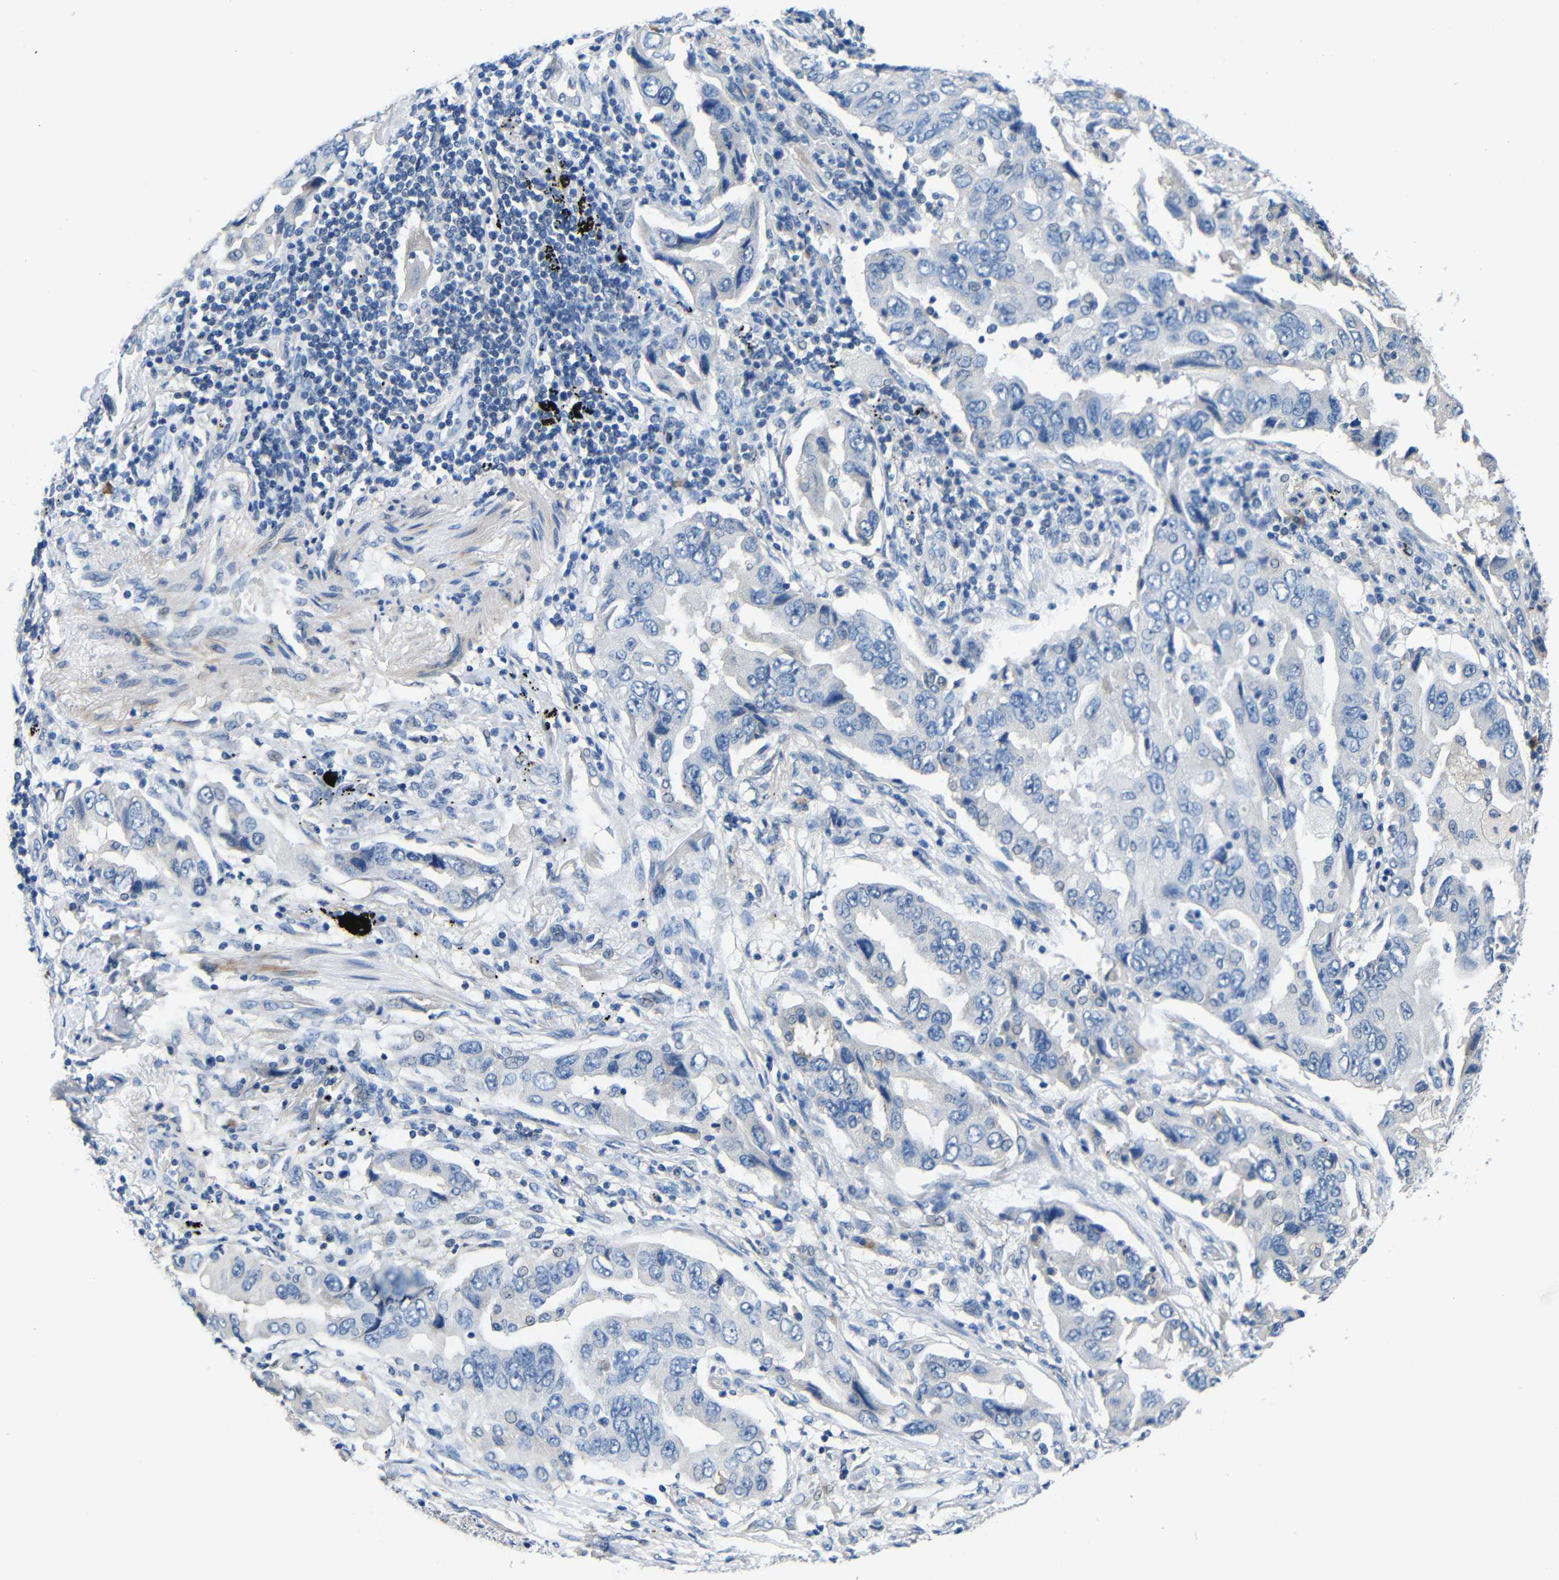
{"staining": {"intensity": "negative", "quantity": "none", "location": "none"}, "tissue": "lung cancer", "cell_type": "Tumor cells", "image_type": "cancer", "snomed": [{"axis": "morphology", "description": "Adenocarcinoma, NOS"}, {"axis": "topography", "description": "Lung"}], "caption": "High power microscopy image of an immunohistochemistry micrograph of lung cancer, revealing no significant positivity in tumor cells.", "gene": "NEGR1", "patient": {"sex": "female", "age": 65}}